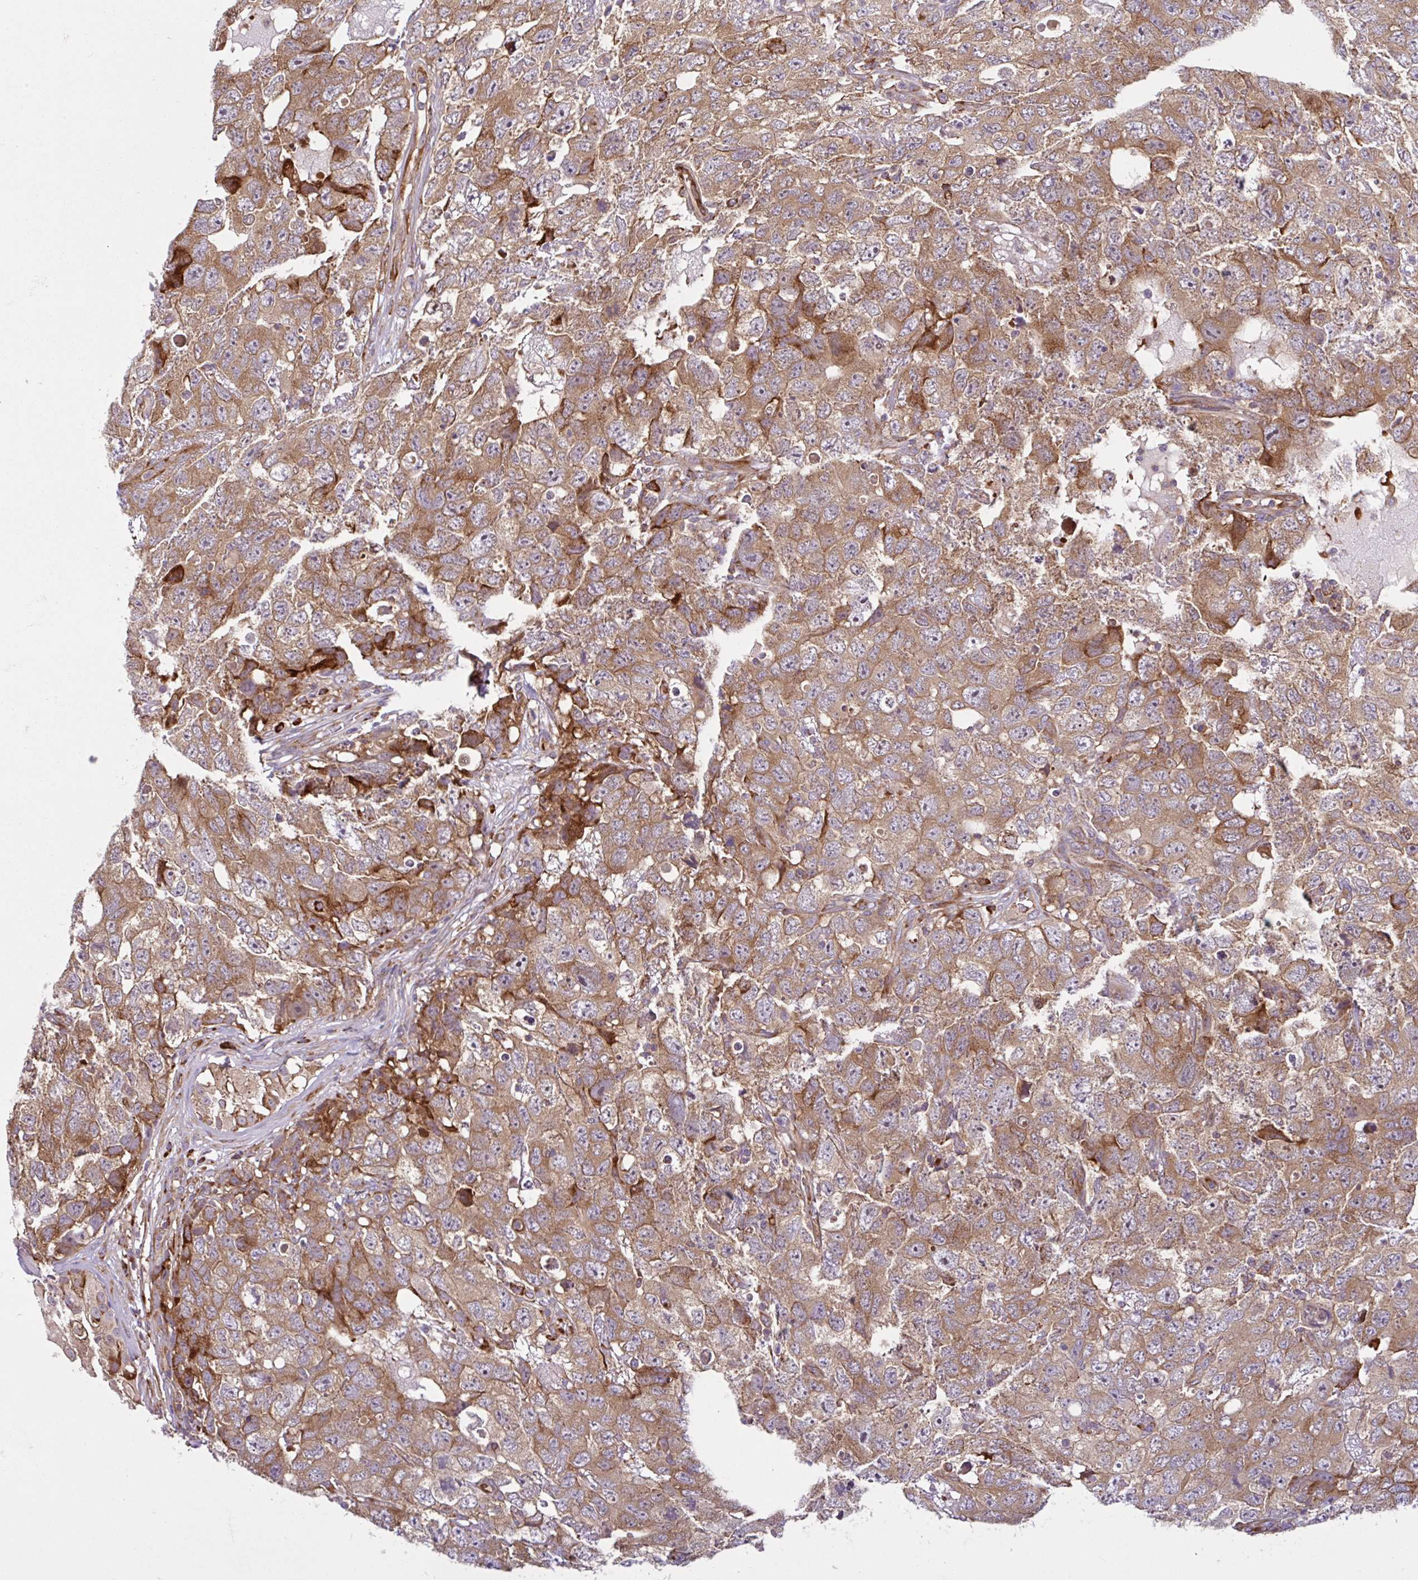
{"staining": {"intensity": "moderate", "quantity": ">75%", "location": "cytoplasmic/membranous"}, "tissue": "testis cancer", "cell_type": "Tumor cells", "image_type": "cancer", "snomed": [{"axis": "morphology", "description": "Carcinoma, Embryonal, NOS"}, {"axis": "topography", "description": "Testis"}], "caption": "IHC histopathology image of testis cancer stained for a protein (brown), which reveals medium levels of moderate cytoplasmic/membranous expression in approximately >75% of tumor cells.", "gene": "NTPCR", "patient": {"sex": "male", "age": 22}}